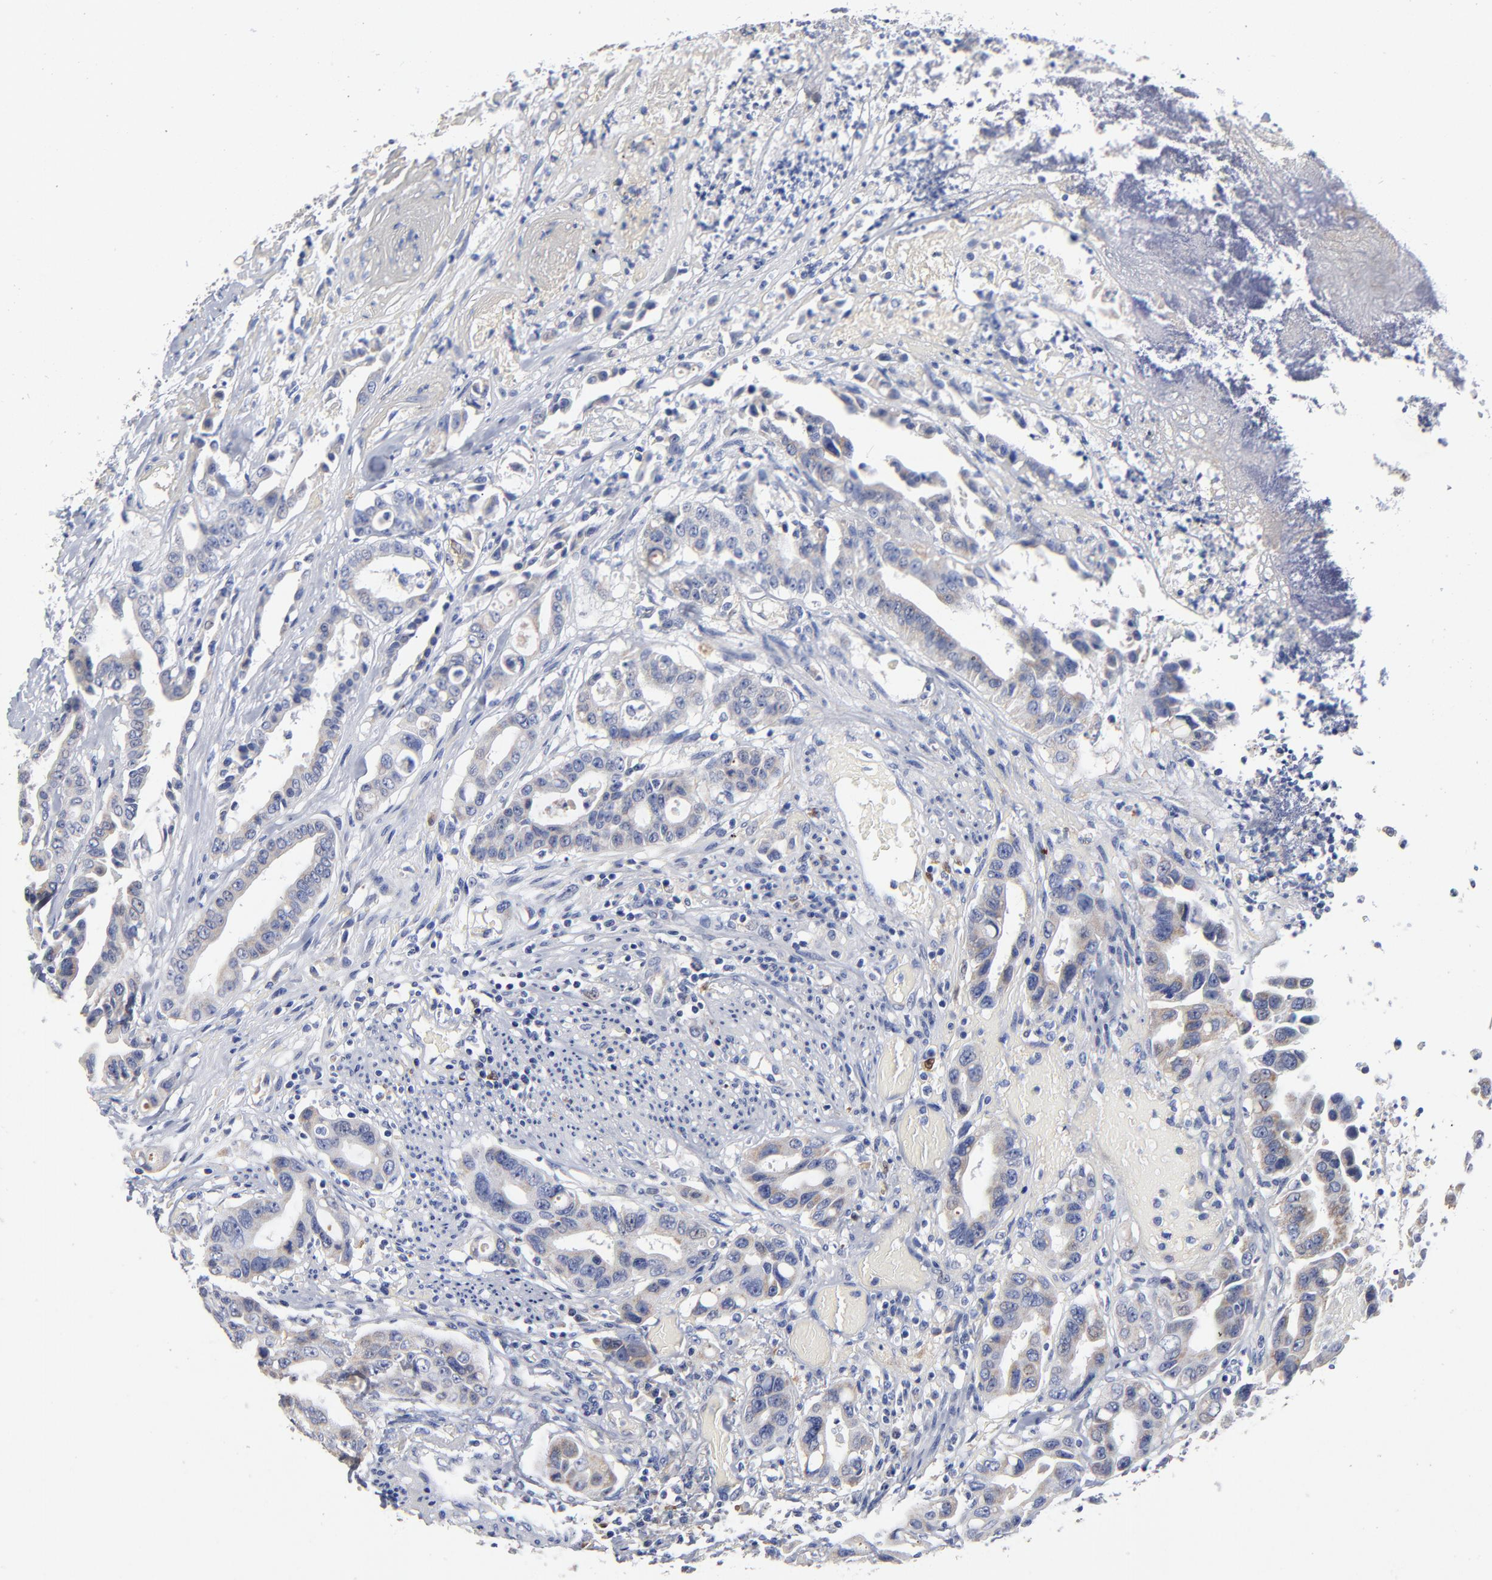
{"staining": {"intensity": "moderate", "quantity": ">75%", "location": "cytoplasmic/membranous"}, "tissue": "colorectal cancer", "cell_type": "Tumor cells", "image_type": "cancer", "snomed": [{"axis": "morphology", "description": "Adenocarcinoma, NOS"}, {"axis": "topography", "description": "Colon"}], "caption": "Immunohistochemical staining of colorectal cancer (adenocarcinoma) exhibits moderate cytoplasmic/membranous protein positivity in about >75% of tumor cells. Using DAB (brown) and hematoxylin (blue) stains, captured at high magnification using brightfield microscopy.", "gene": "PTP4A1", "patient": {"sex": "female", "age": 70}}